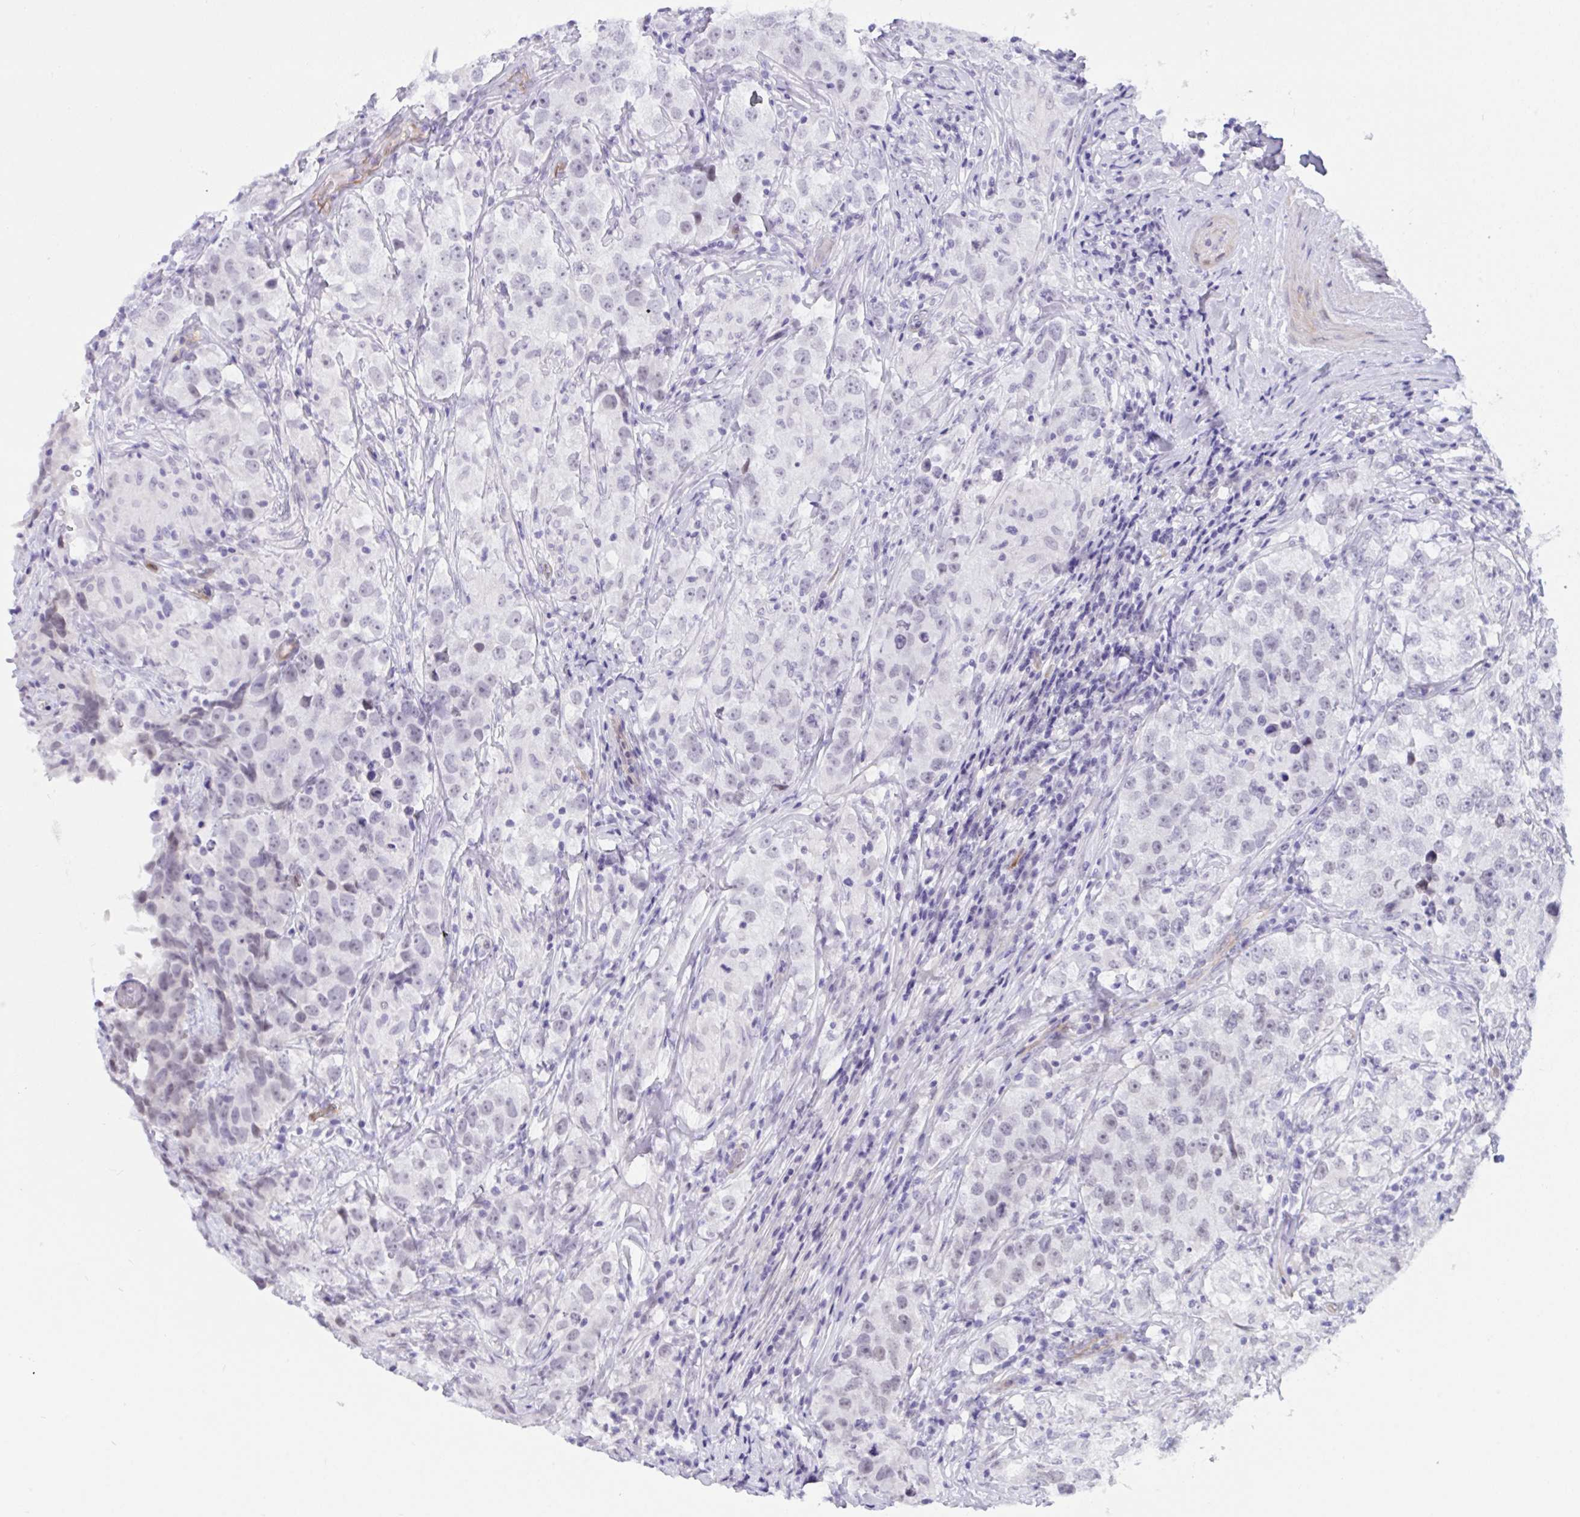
{"staining": {"intensity": "negative", "quantity": "none", "location": "none"}, "tissue": "testis cancer", "cell_type": "Tumor cells", "image_type": "cancer", "snomed": [{"axis": "morphology", "description": "Seminoma, NOS"}, {"axis": "topography", "description": "Testis"}], "caption": "The micrograph displays no staining of tumor cells in testis cancer (seminoma). (IHC, brightfield microscopy, high magnification).", "gene": "EML1", "patient": {"sex": "male", "age": 46}}